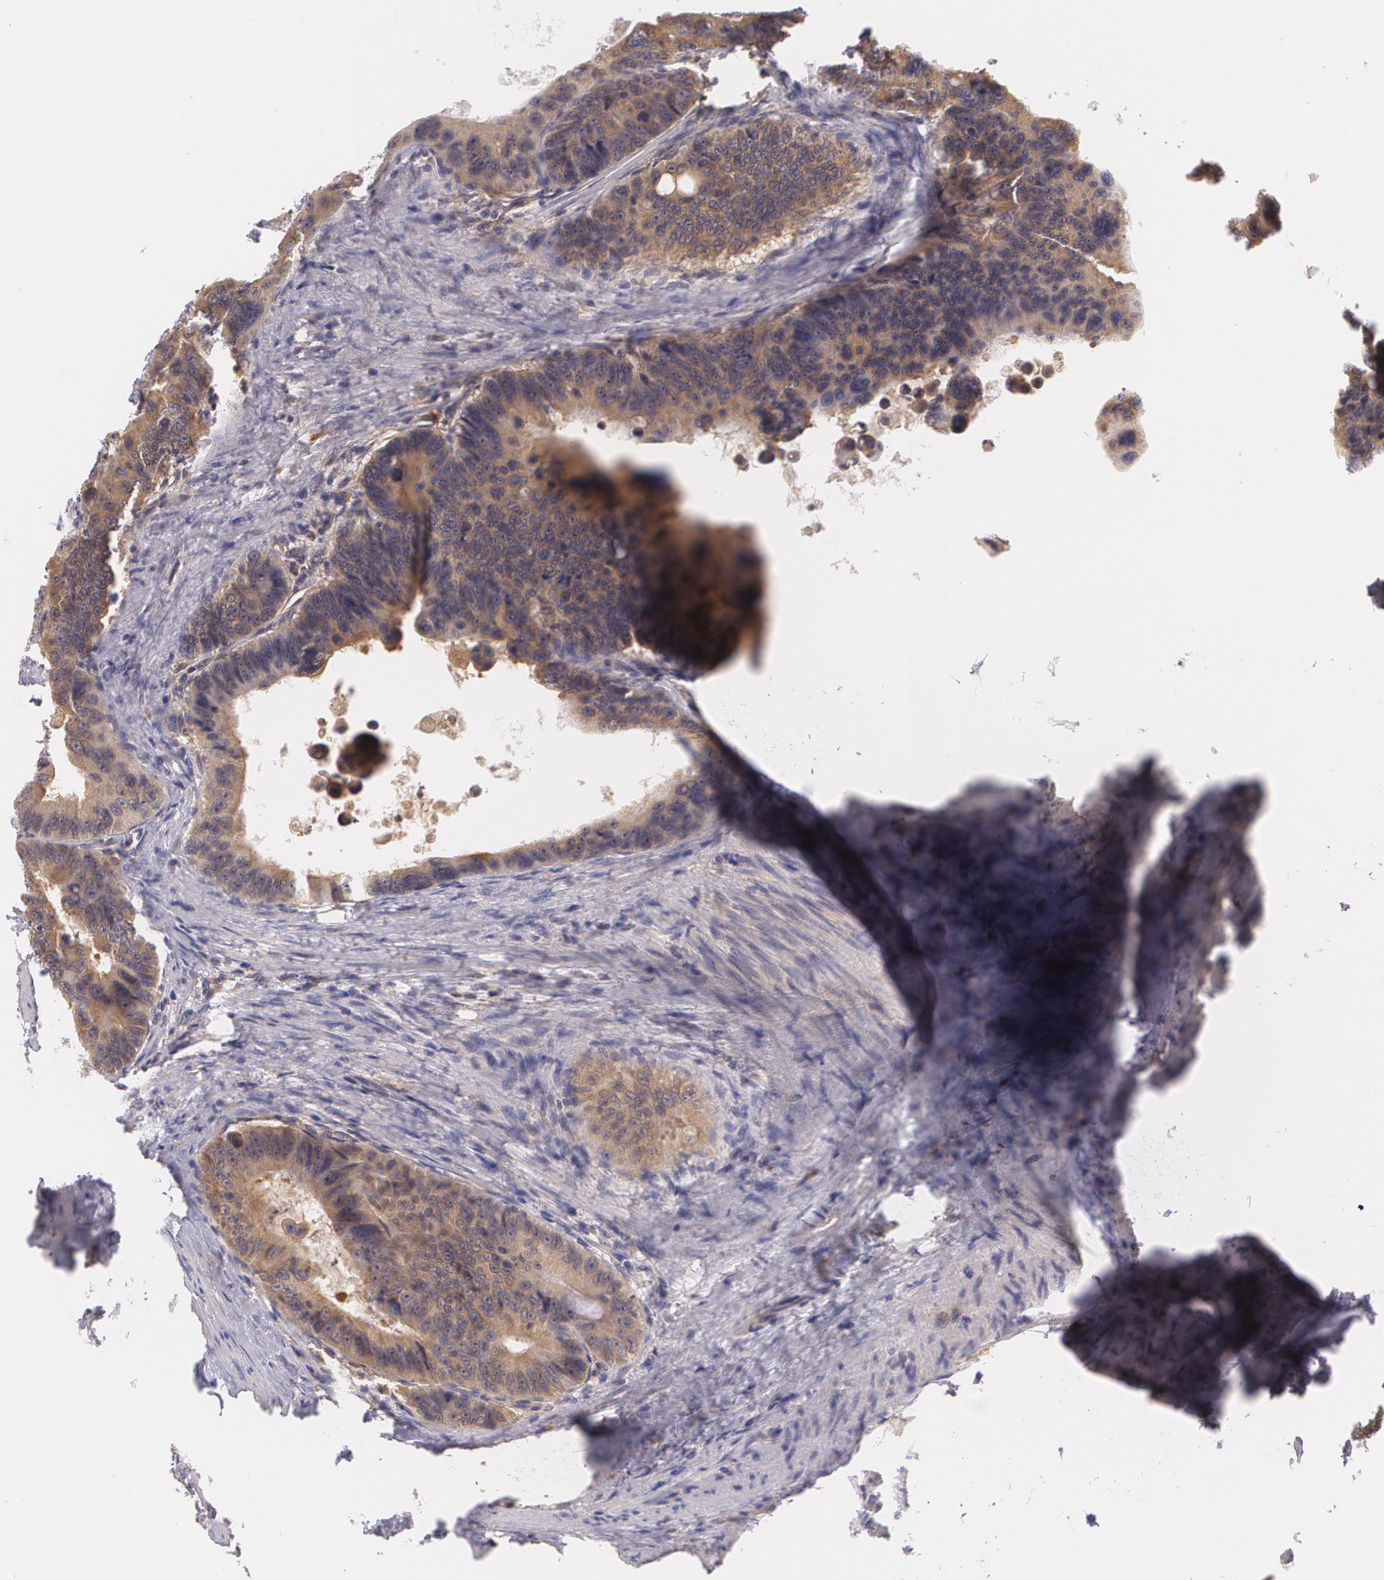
{"staining": {"intensity": "moderate", "quantity": ">75%", "location": "cytoplasmic/membranous"}, "tissue": "colorectal cancer", "cell_type": "Tumor cells", "image_type": "cancer", "snomed": [{"axis": "morphology", "description": "Adenocarcinoma, NOS"}, {"axis": "topography", "description": "Colon"}], "caption": "Brown immunohistochemical staining in human adenocarcinoma (colorectal) reveals moderate cytoplasmic/membranous expression in approximately >75% of tumor cells. The protein of interest is stained brown, and the nuclei are stained in blue (DAB IHC with brightfield microscopy, high magnification).", "gene": "CCL17", "patient": {"sex": "female", "age": 55}}